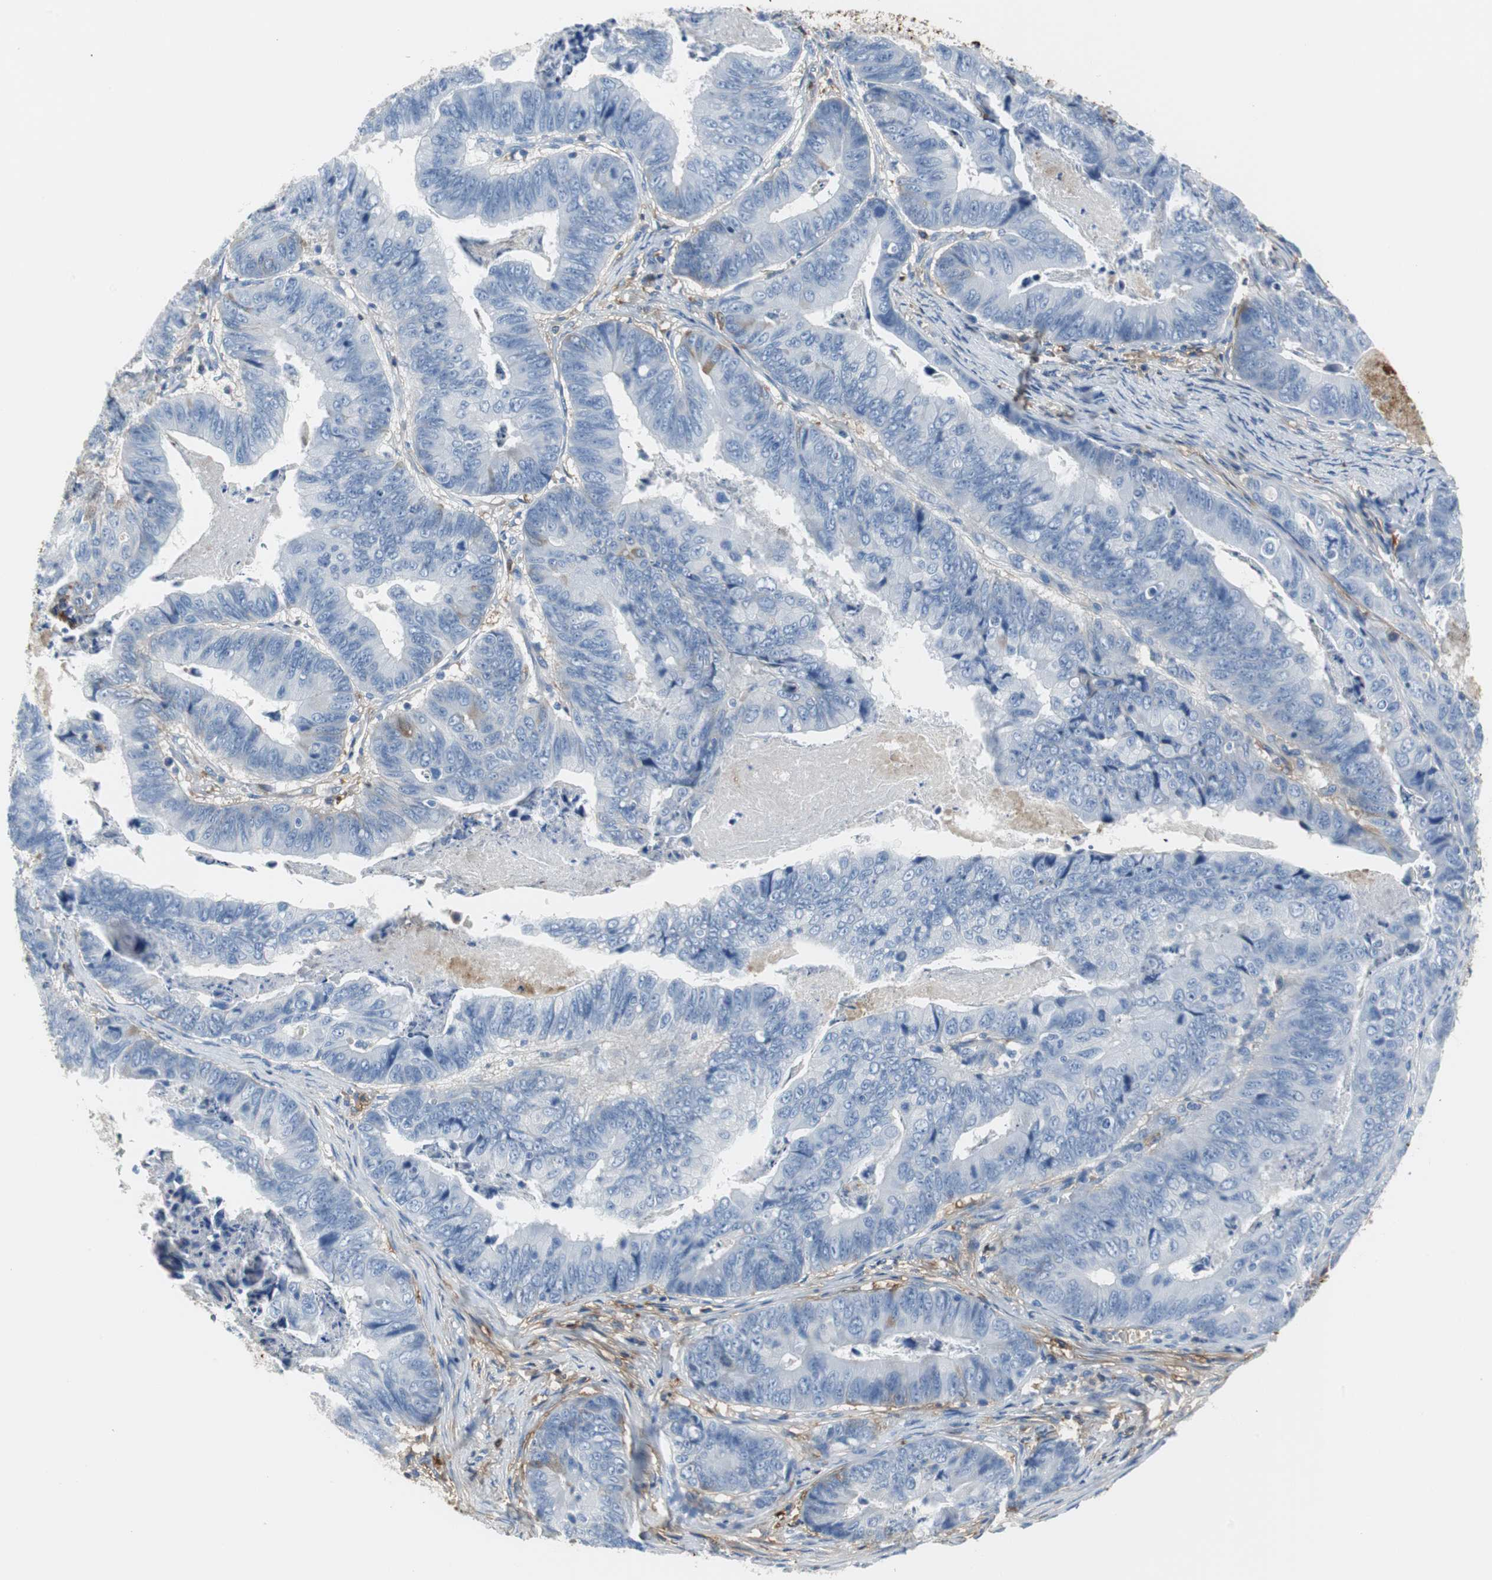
{"staining": {"intensity": "moderate", "quantity": "<25%", "location": "cytoplasmic/membranous"}, "tissue": "stomach cancer", "cell_type": "Tumor cells", "image_type": "cancer", "snomed": [{"axis": "morphology", "description": "Adenocarcinoma, NOS"}, {"axis": "topography", "description": "Stomach, lower"}], "caption": "Immunohistochemical staining of stomach cancer demonstrates moderate cytoplasmic/membranous protein staining in approximately <25% of tumor cells.", "gene": "APCS", "patient": {"sex": "male", "age": 77}}